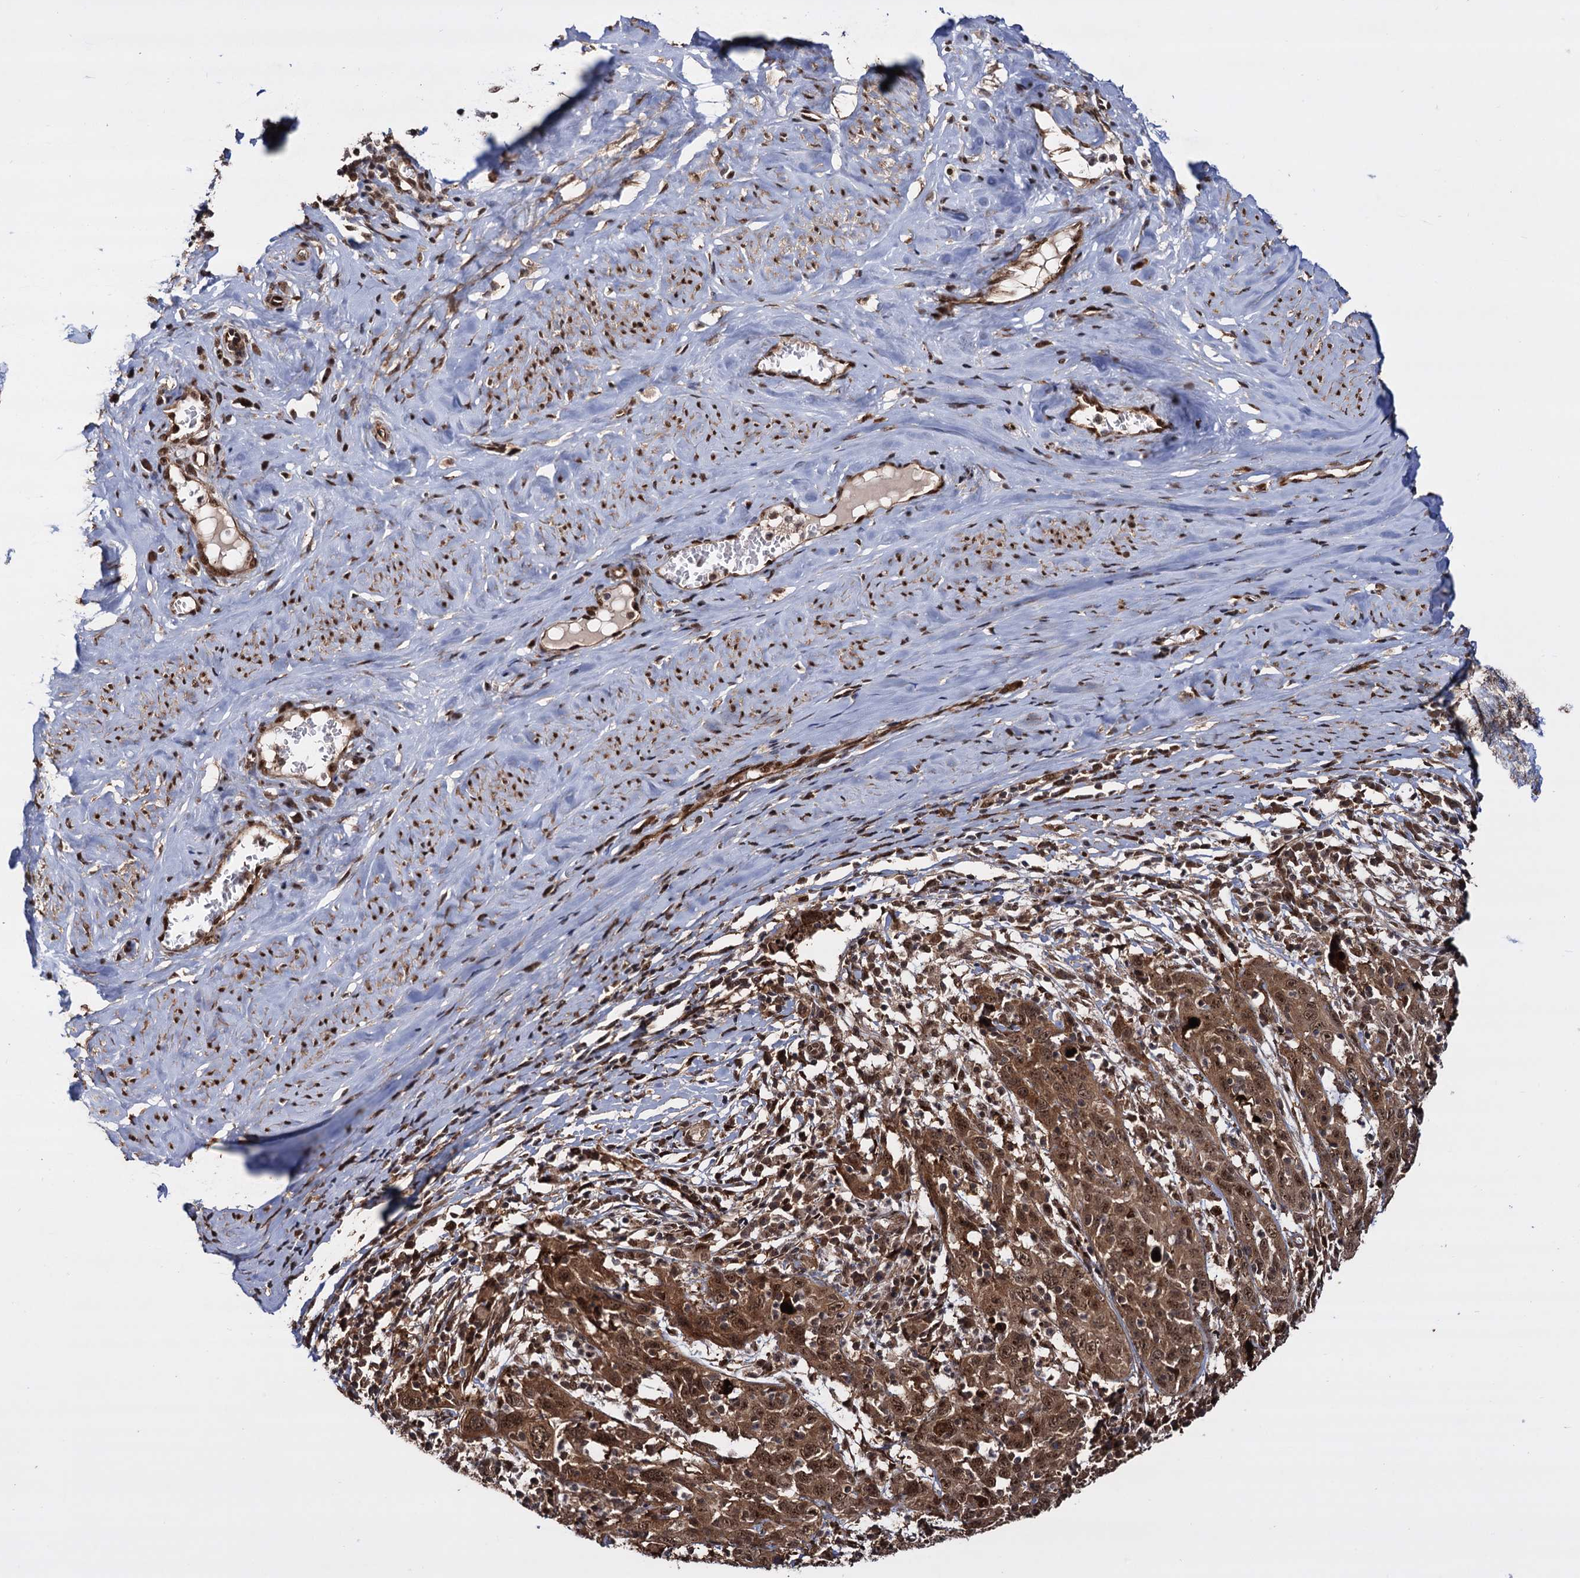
{"staining": {"intensity": "strong", "quantity": ">75%", "location": "cytoplasmic/membranous,nuclear"}, "tissue": "cervical cancer", "cell_type": "Tumor cells", "image_type": "cancer", "snomed": [{"axis": "morphology", "description": "Squamous cell carcinoma, NOS"}, {"axis": "topography", "description": "Cervix"}], "caption": "Human cervical squamous cell carcinoma stained with a brown dye demonstrates strong cytoplasmic/membranous and nuclear positive staining in about >75% of tumor cells.", "gene": "PIGB", "patient": {"sex": "female", "age": 46}}